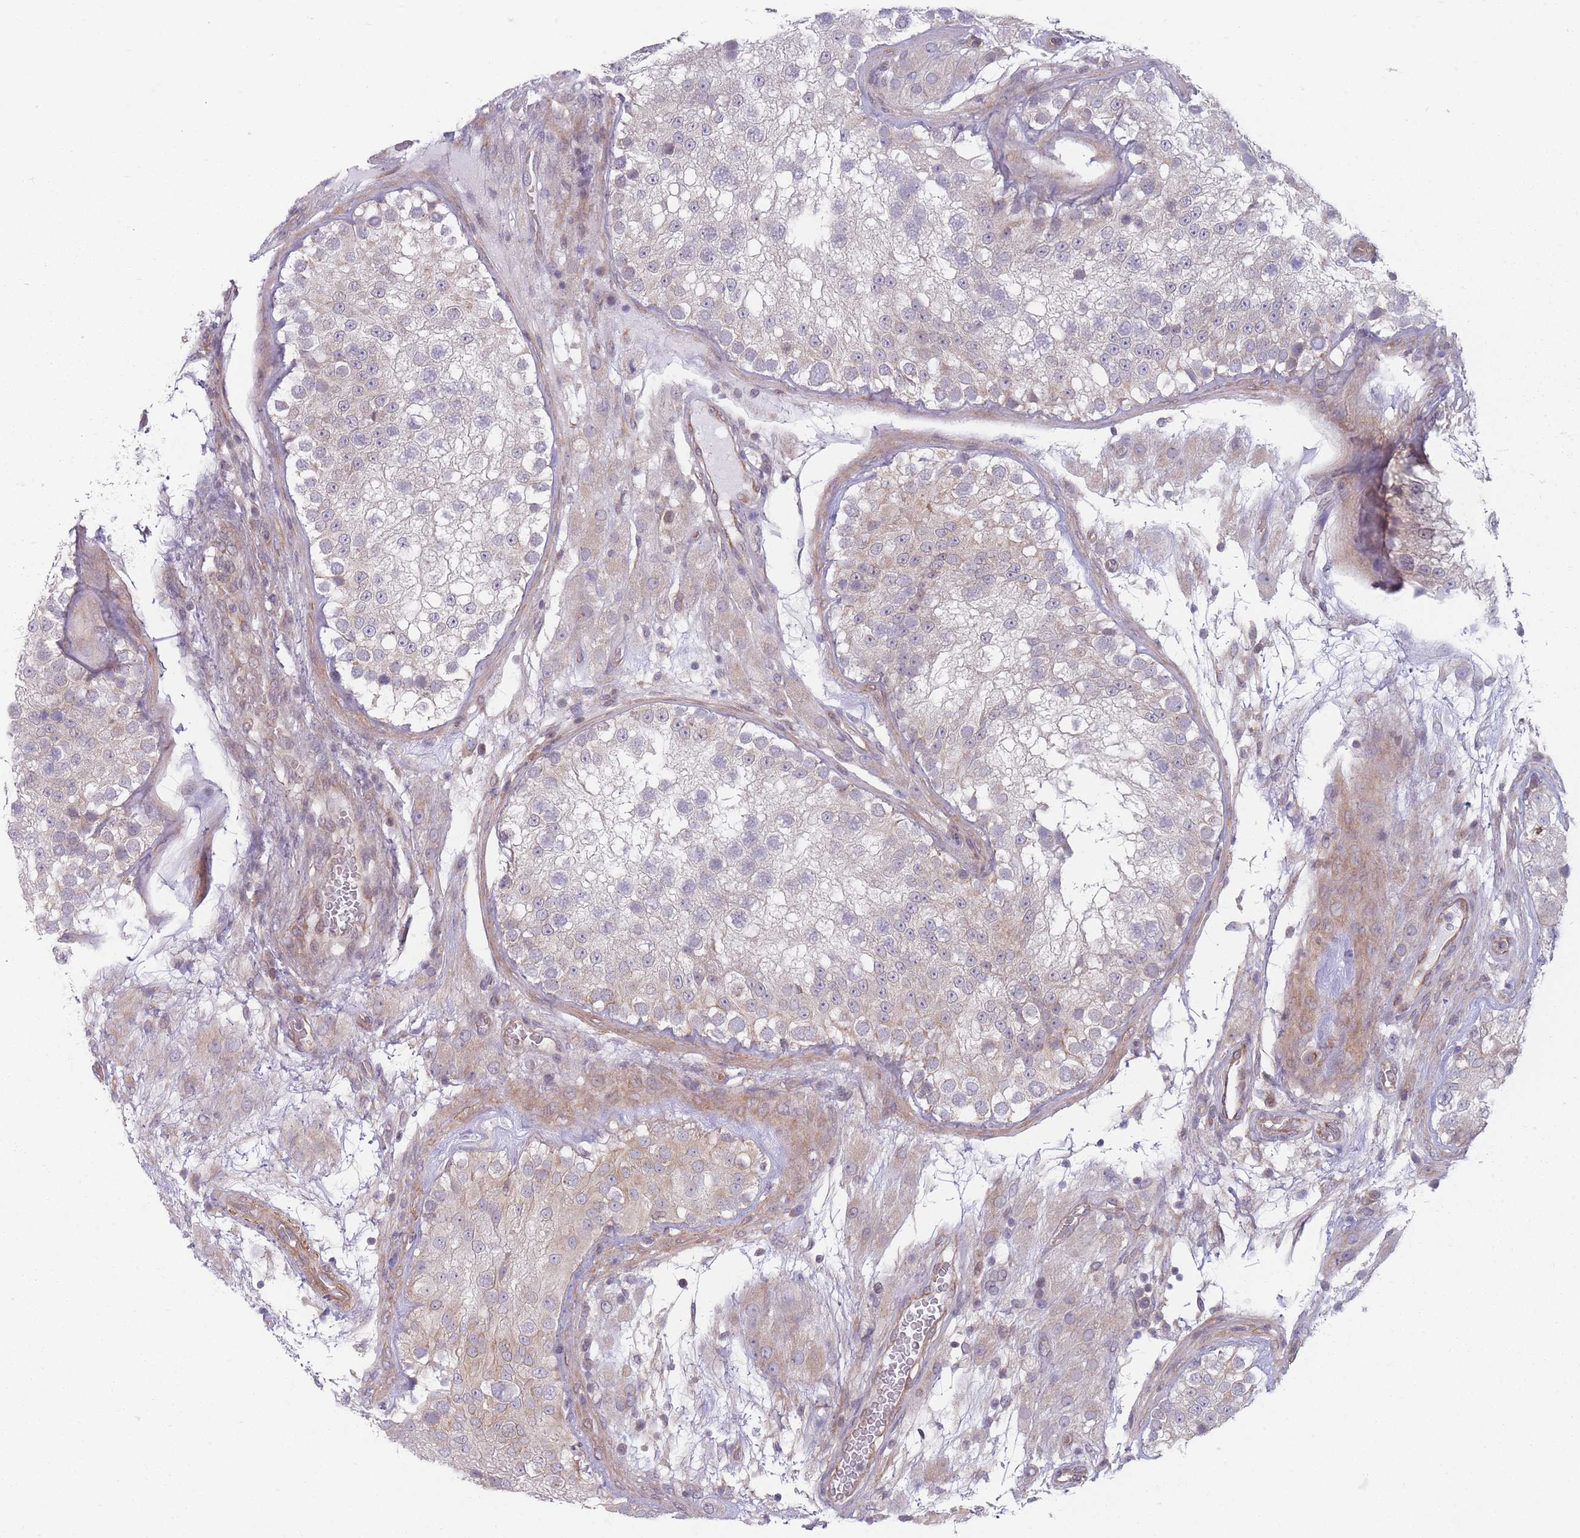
{"staining": {"intensity": "weak", "quantity": "<25%", "location": "cytoplasmic/membranous"}, "tissue": "testis", "cell_type": "Cells in seminiferous ducts", "image_type": "normal", "snomed": [{"axis": "morphology", "description": "Normal tissue, NOS"}, {"axis": "topography", "description": "Testis"}], "caption": "Testis was stained to show a protein in brown. There is no significant staining in cells in seminiferous ducts. (DAB immunohistochemistry (IHC) visualized using brightfield microscopy, high magnification).", "gene": "VRK2", "patient": {"sex": "male", "age": 26}}